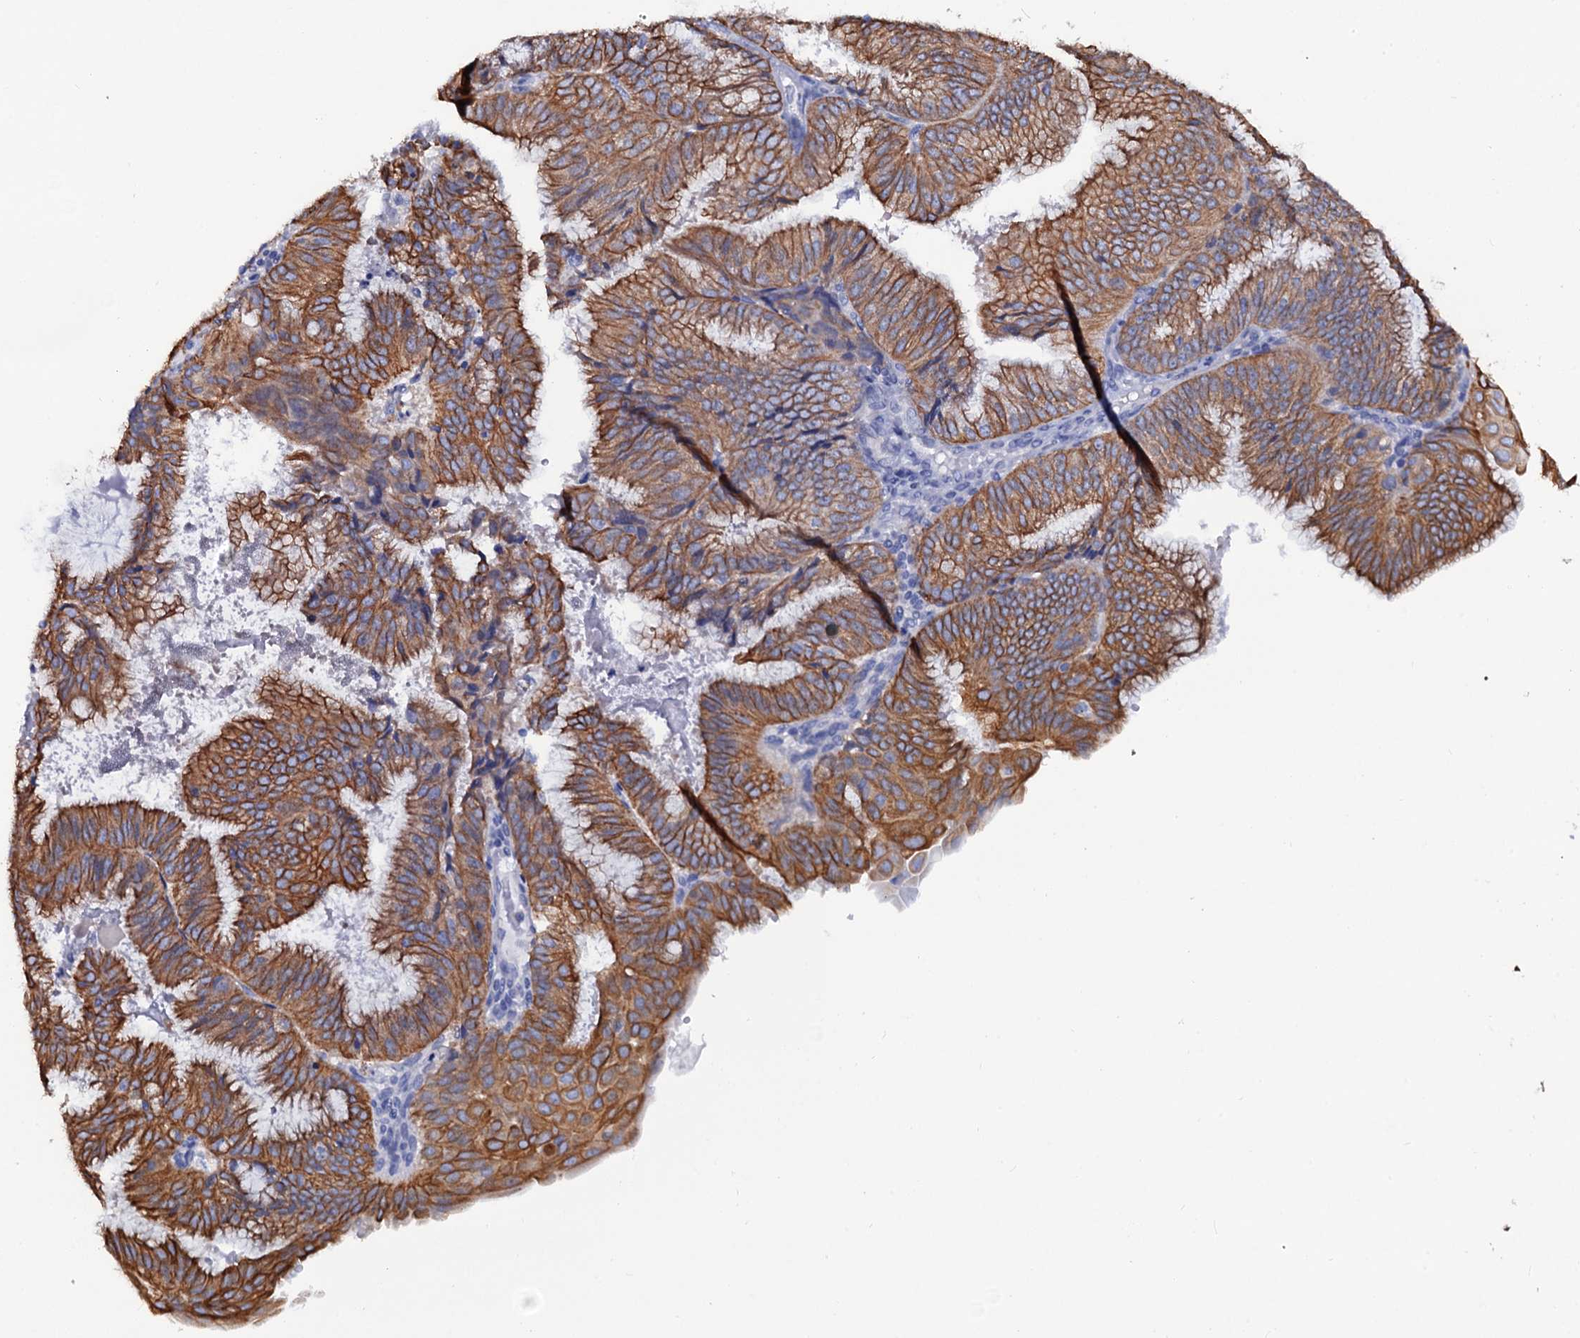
{"staining": {"intensity": "moderate", "quantity": ">75%", "location": "cytoplasmic/membranous"}, "tissue": "endometrial cancer", "cell_type": "Tumor cells", "image_type": "cancer", "snomed": [{"axis": "morphology", "description": "Adenocarcinoma, NOS"}, {"axis": "topography", "description": "Endometrium"}], "caption": "Tumor cells exhibit moderate cytoplasmic/membranous expression in approximately >75% of cells in endometrial adenocarcinoma.", "gene": "RAB3IP", "patient": {"sex": "female", "age": 49}}